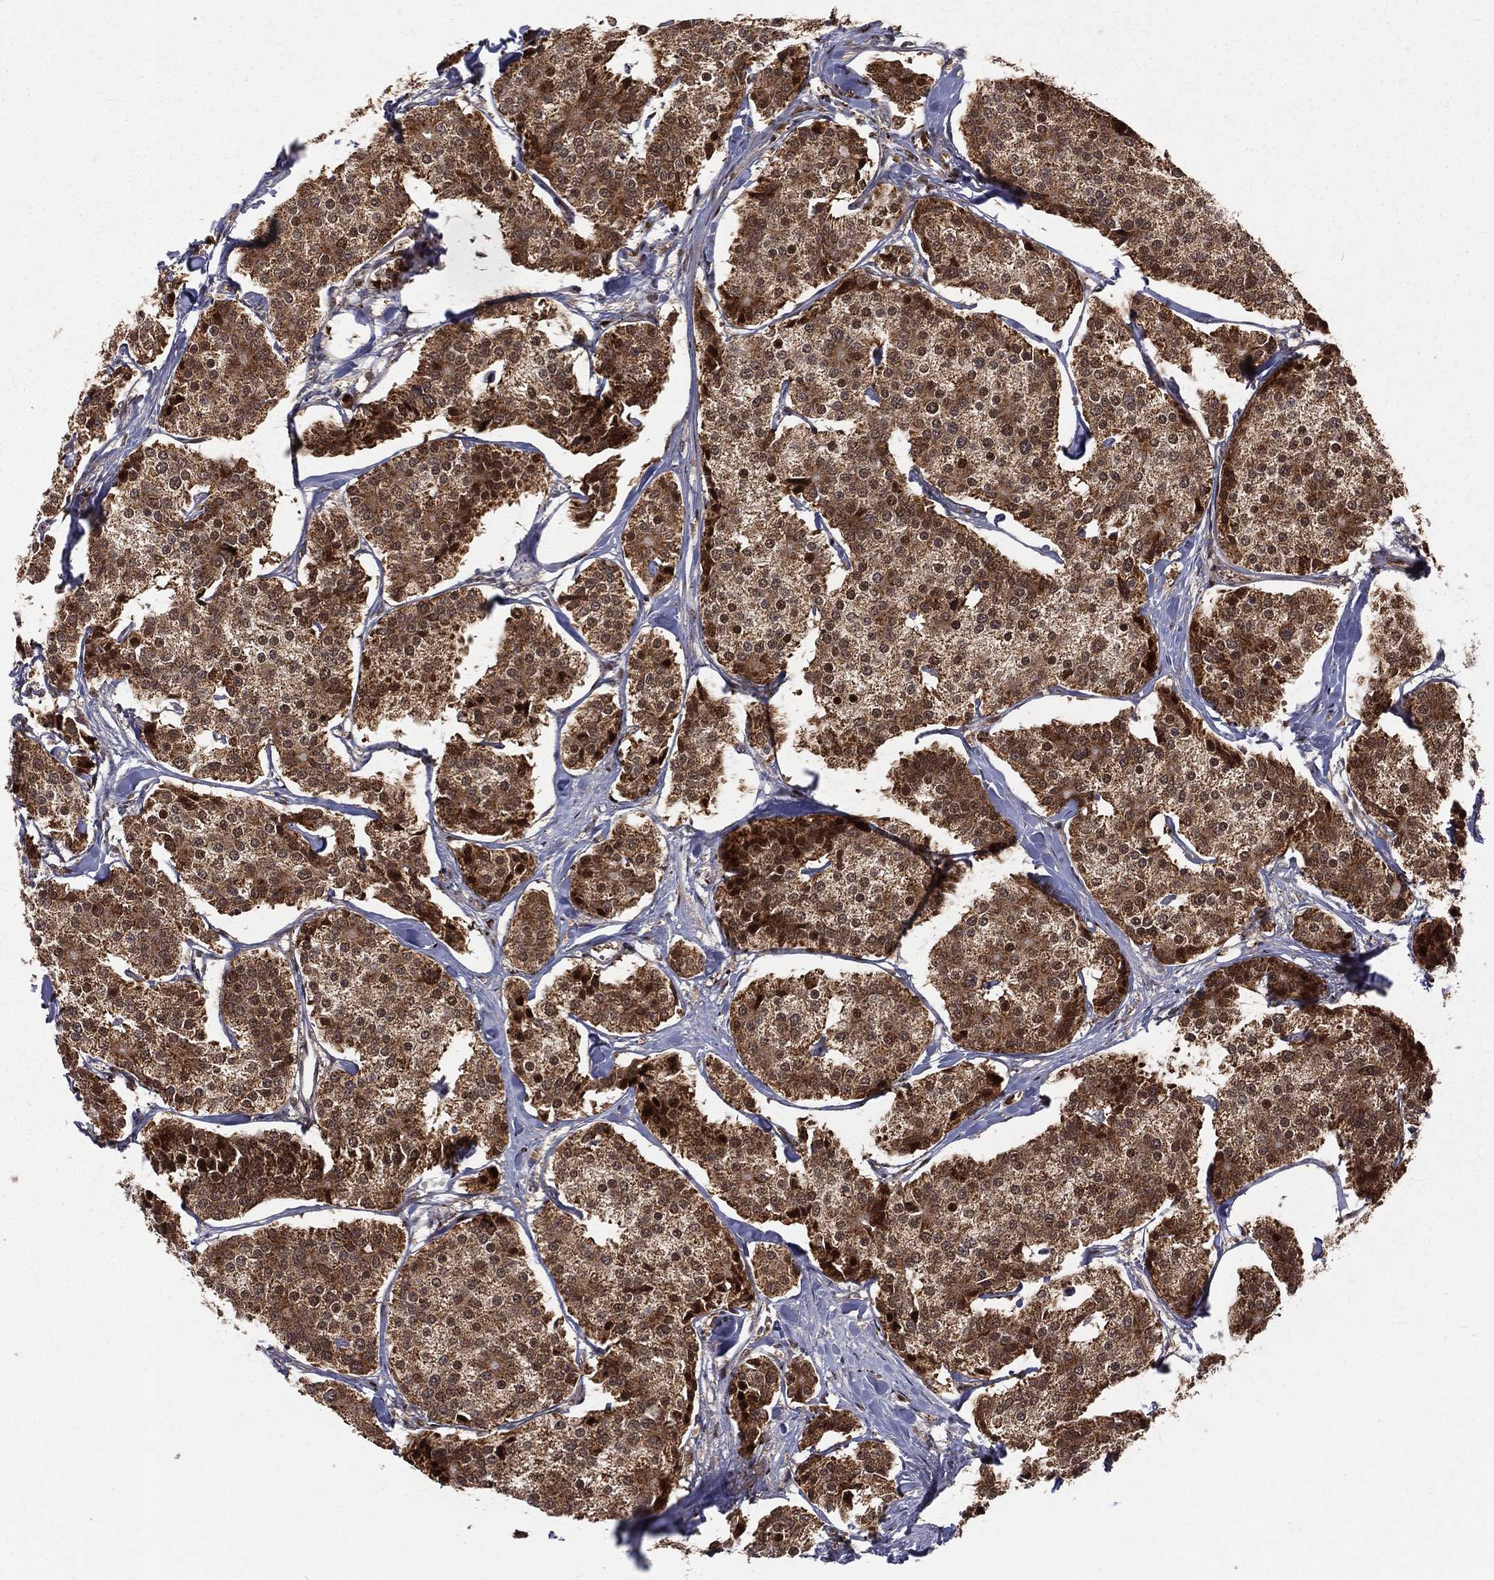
{"staining": {"intensity": "moderate", "quantity": "25%-75%", "location": "cytoplasmic/membranous,nuclear"}, "tissue": "carcinoid", "cell_type": "Tumor cells", "image_type": "cancer", "snomed": [{"axis": "morphology", "description": "Carcinoid, malignant, NOS"}, {"axis": "topography", "description": "Small intestine"}], "caption": "Carcinoid stained with a protein marker shows moderate staining in tumor cells.", "gene": "MDM2", "patient": {"sex": "female", "age": 65}}